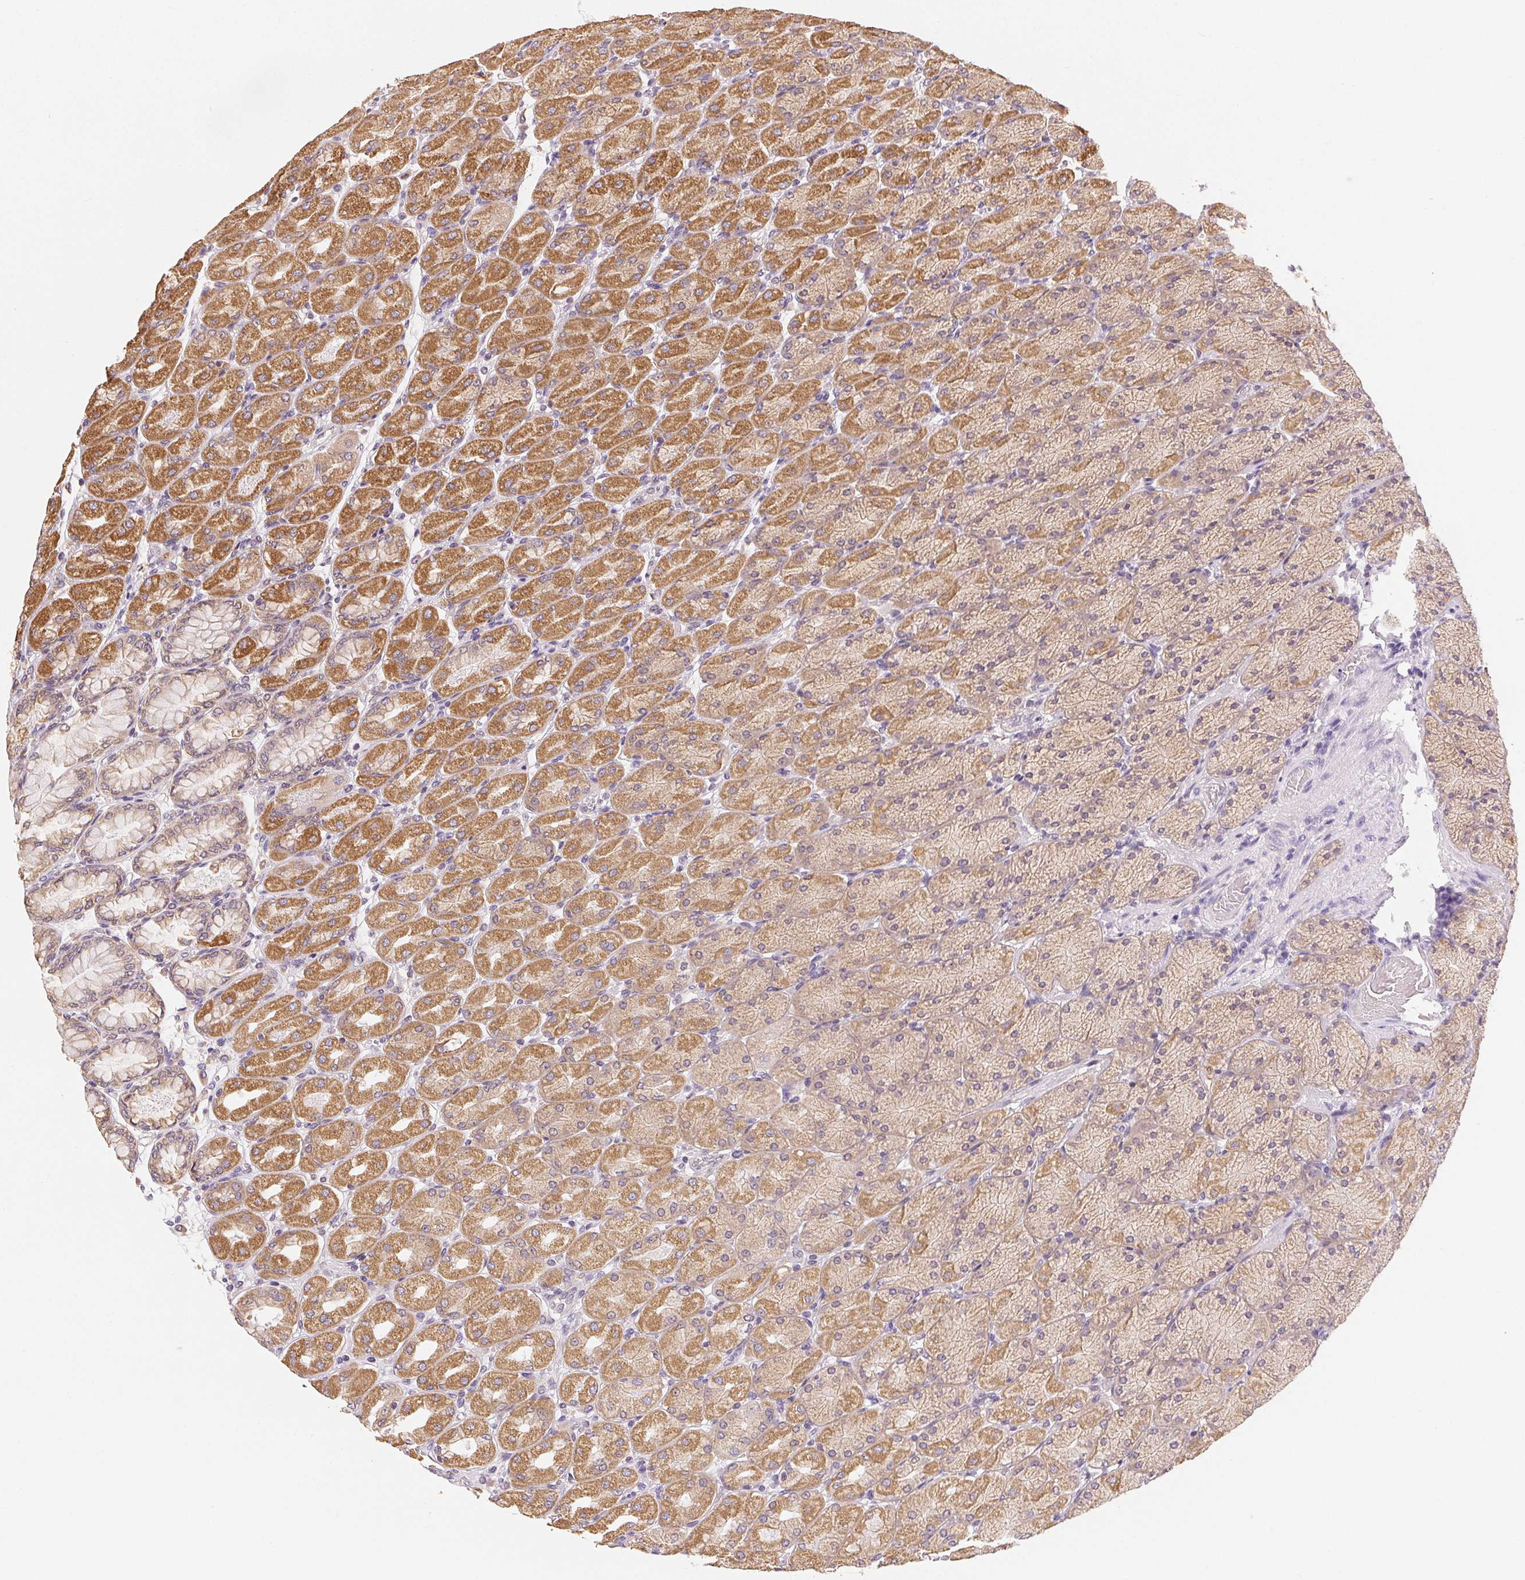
{"staining": {"intensity": "moderate", "quantity": ">75%", "location": "cytoplasmic/membranous"}, "tissue": "stomach", "cell_type": "Glandular cells", "image_type": "normal", "snomed": [{"axis": "morphology", "description": "Normal tissue, NOS"}, {"axis": "topography", "description": "Stomach, upper"}], "caption": "Immunohistochemistry (IHC) photomicrograph of normal stomach stained for a protein (brown), which shows medium levels of moderate cytoplasmic/membranous positivity in approximately >75% of glandular cells.", "gene": "SEZ6L2", "patient": {"sex": "female", "age": 56}}